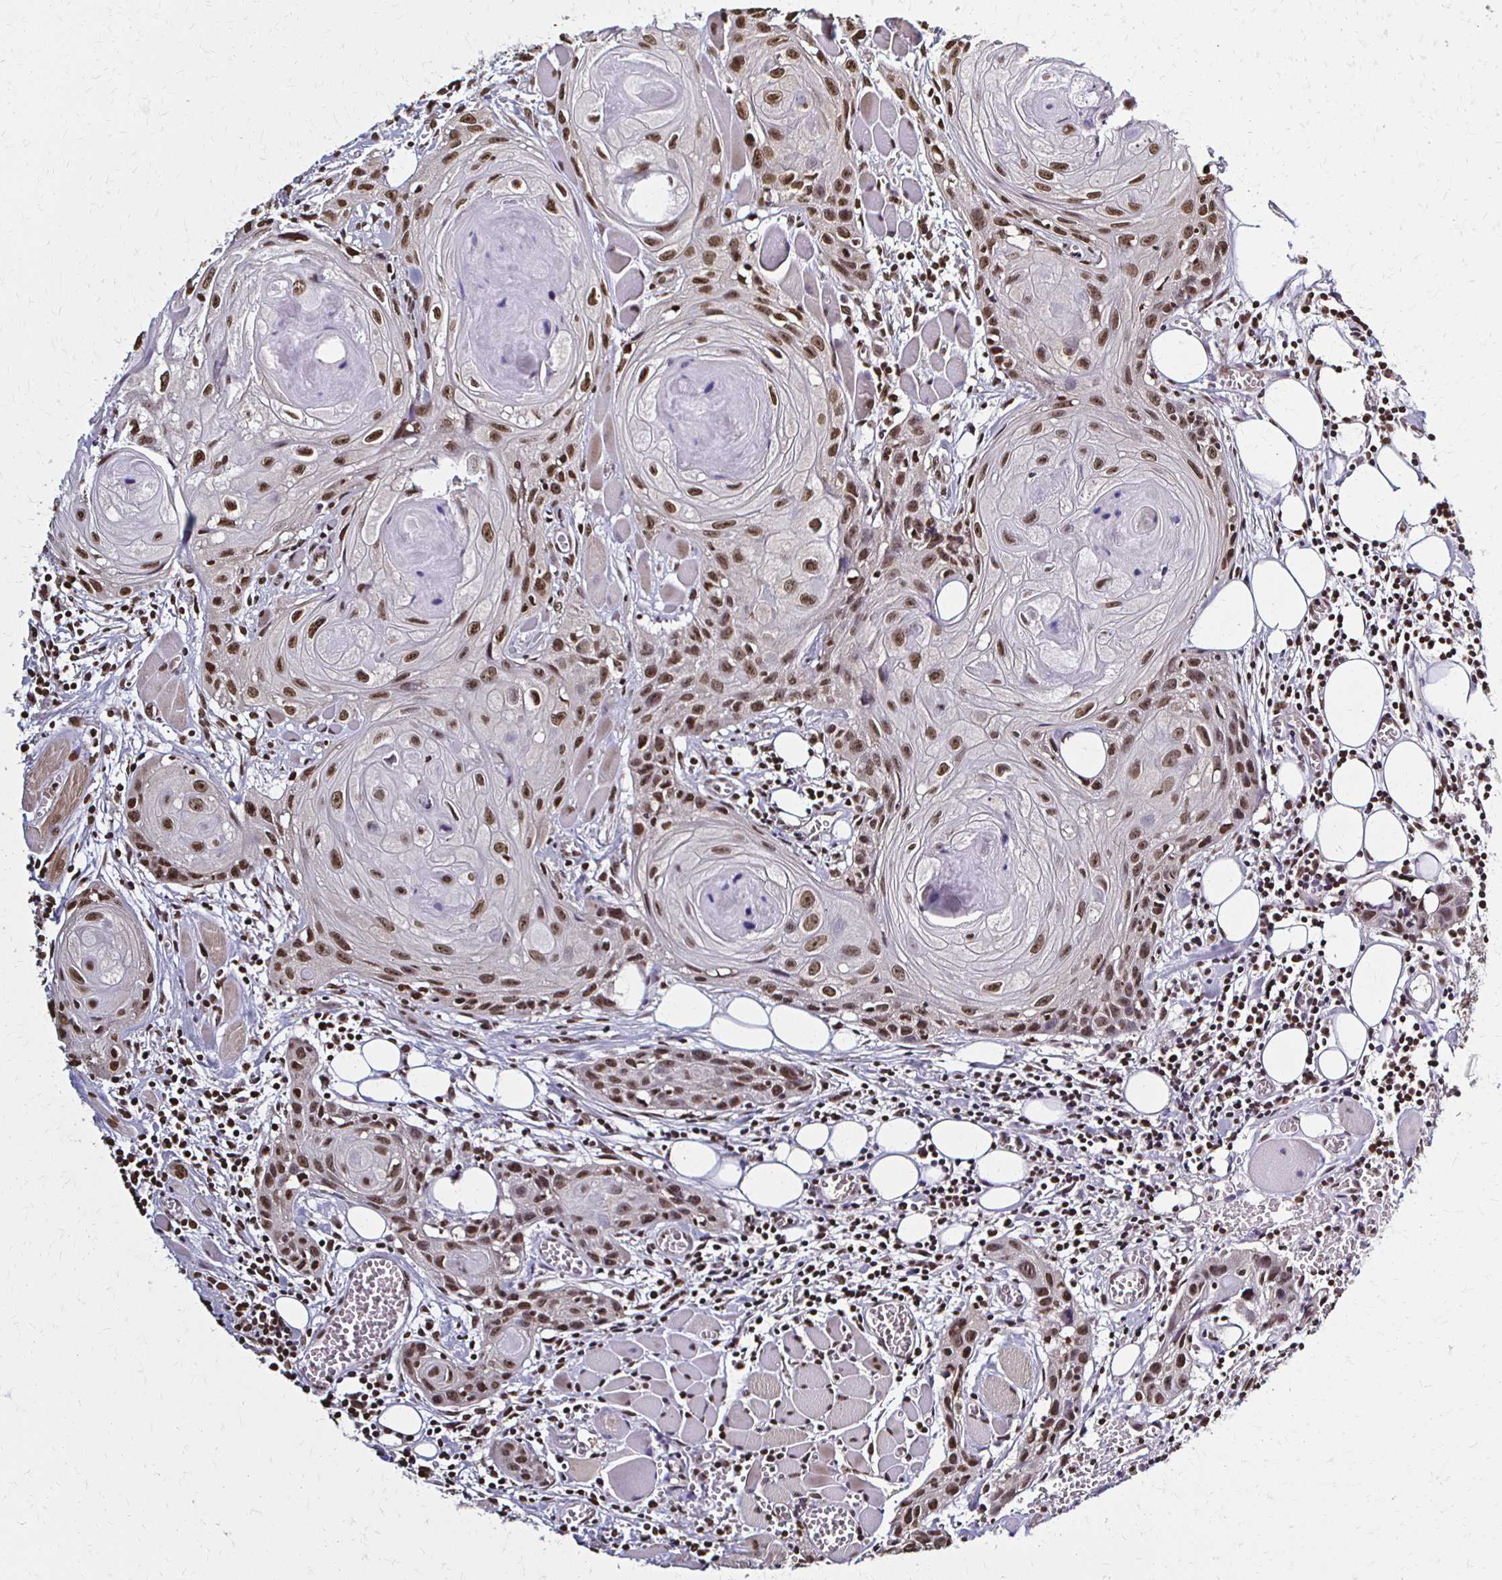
{"staining": {"intensity": "moderate", "quantity": ">75%", "location": "nuclear"}, "tissue": "head and neck cancer", "cell_type": "Tumor cells", "image_type": "cancer", "snomed": [{"axis": "morphology", "description": "Squamous cell carcinoma, NOS"}, {"axis": "topography", "description": "Oral tissue"}, {"axis": "topography", "description": "Head-Neck"}], "caption": "Brown immunohistochemical staining in head and neck cancer (squamous cell carcinoma) displays moderate nuclear positivity in approximately >75% of tumor cells.", "gene": "HOXA9", "patient": {"sex": "male", "age": 58}}